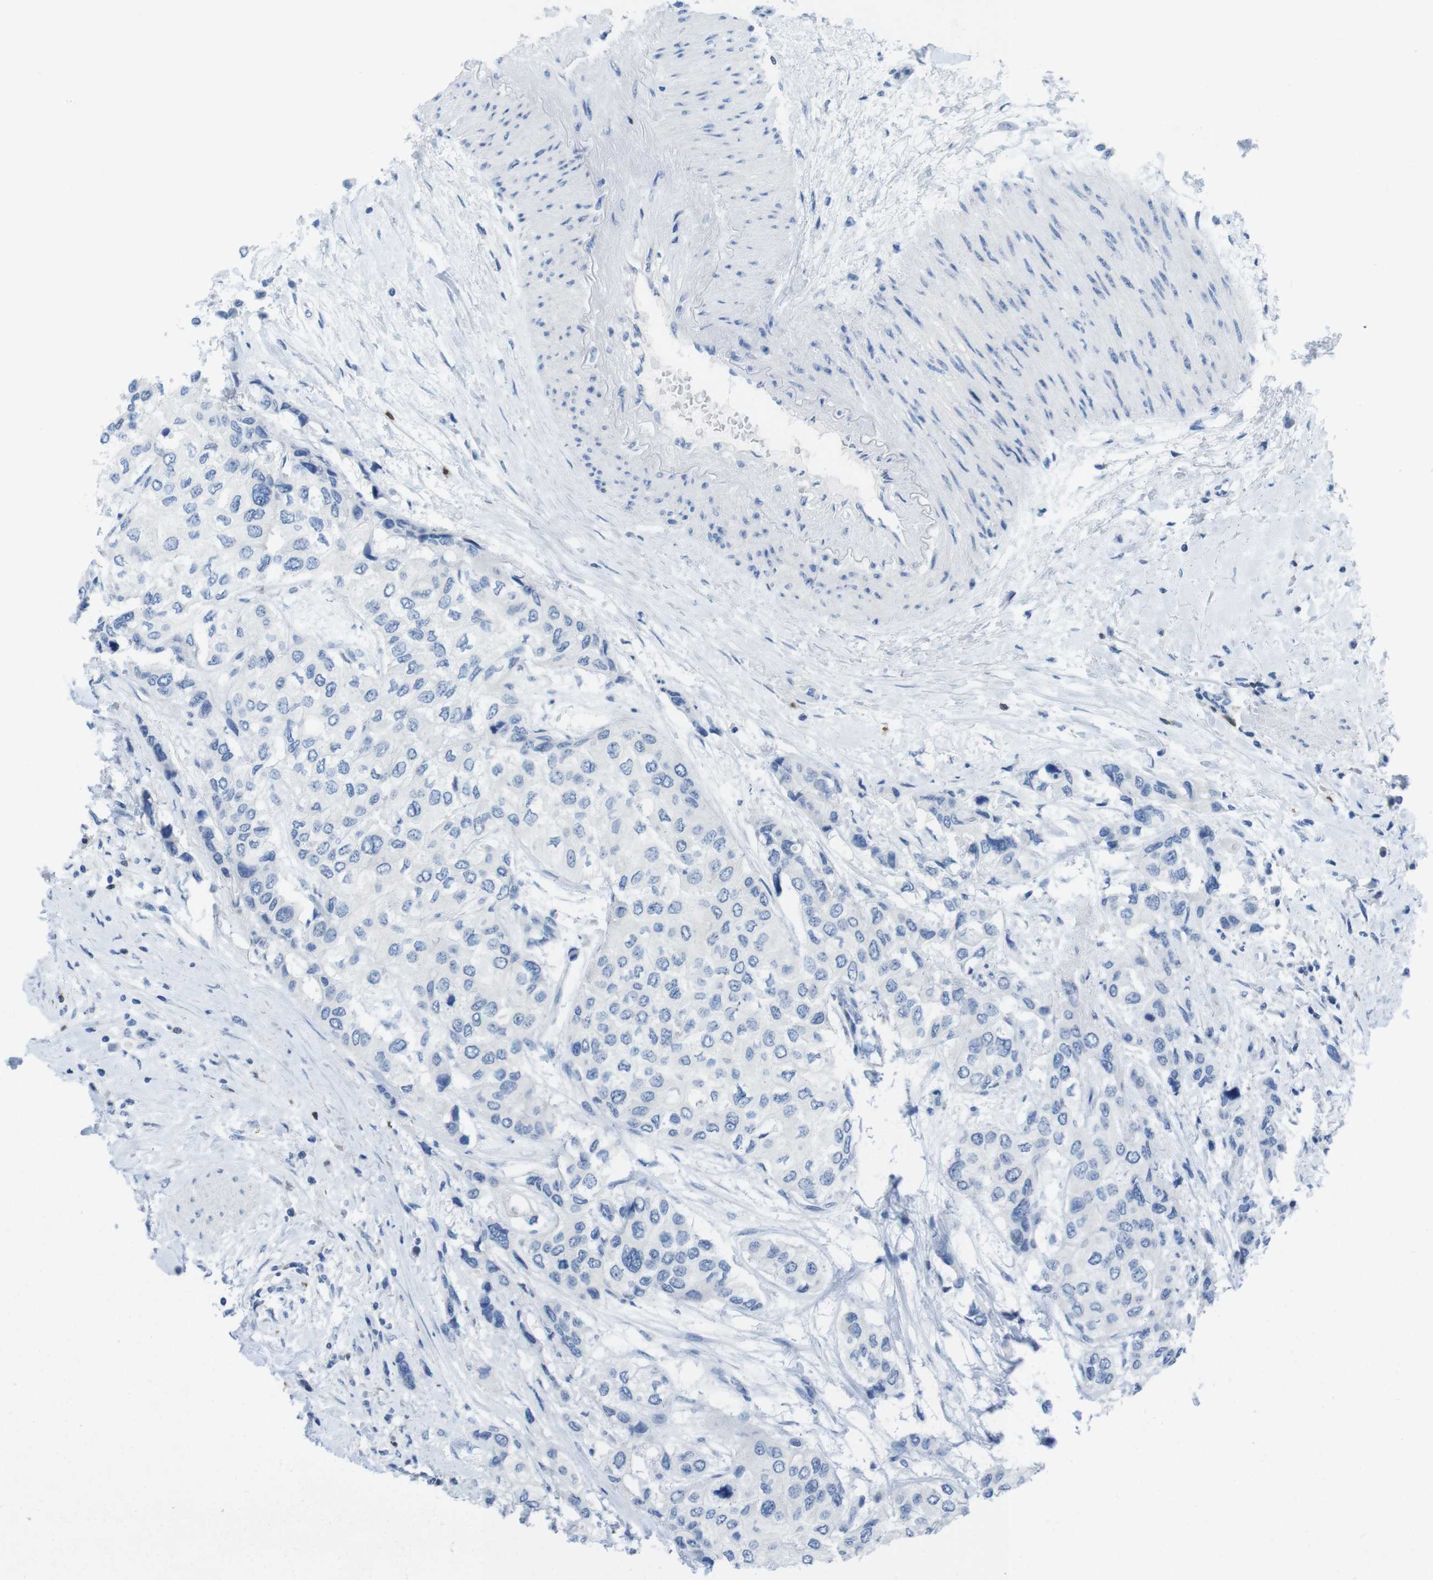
{"staining": {"intensity": "negative", "quantity": "none", "location": "none"}, "tissue": "urothelial cancer", "cell_type": "Tumor cells", "image_type": "cancer", "snomed": [{"axis": "morphology", "description": "Urothelial carcinoma, High grade"}, {"axis": "topography", "description": "Urinary bladder"}], "caption": "IHC photomicrograph of urothelial carcinoma (high-grade) stained for a protein (brown), which exhibits no staining in tumor cells.", "gene": "CD5", "patient": {"sex": "female", "age": 56}}